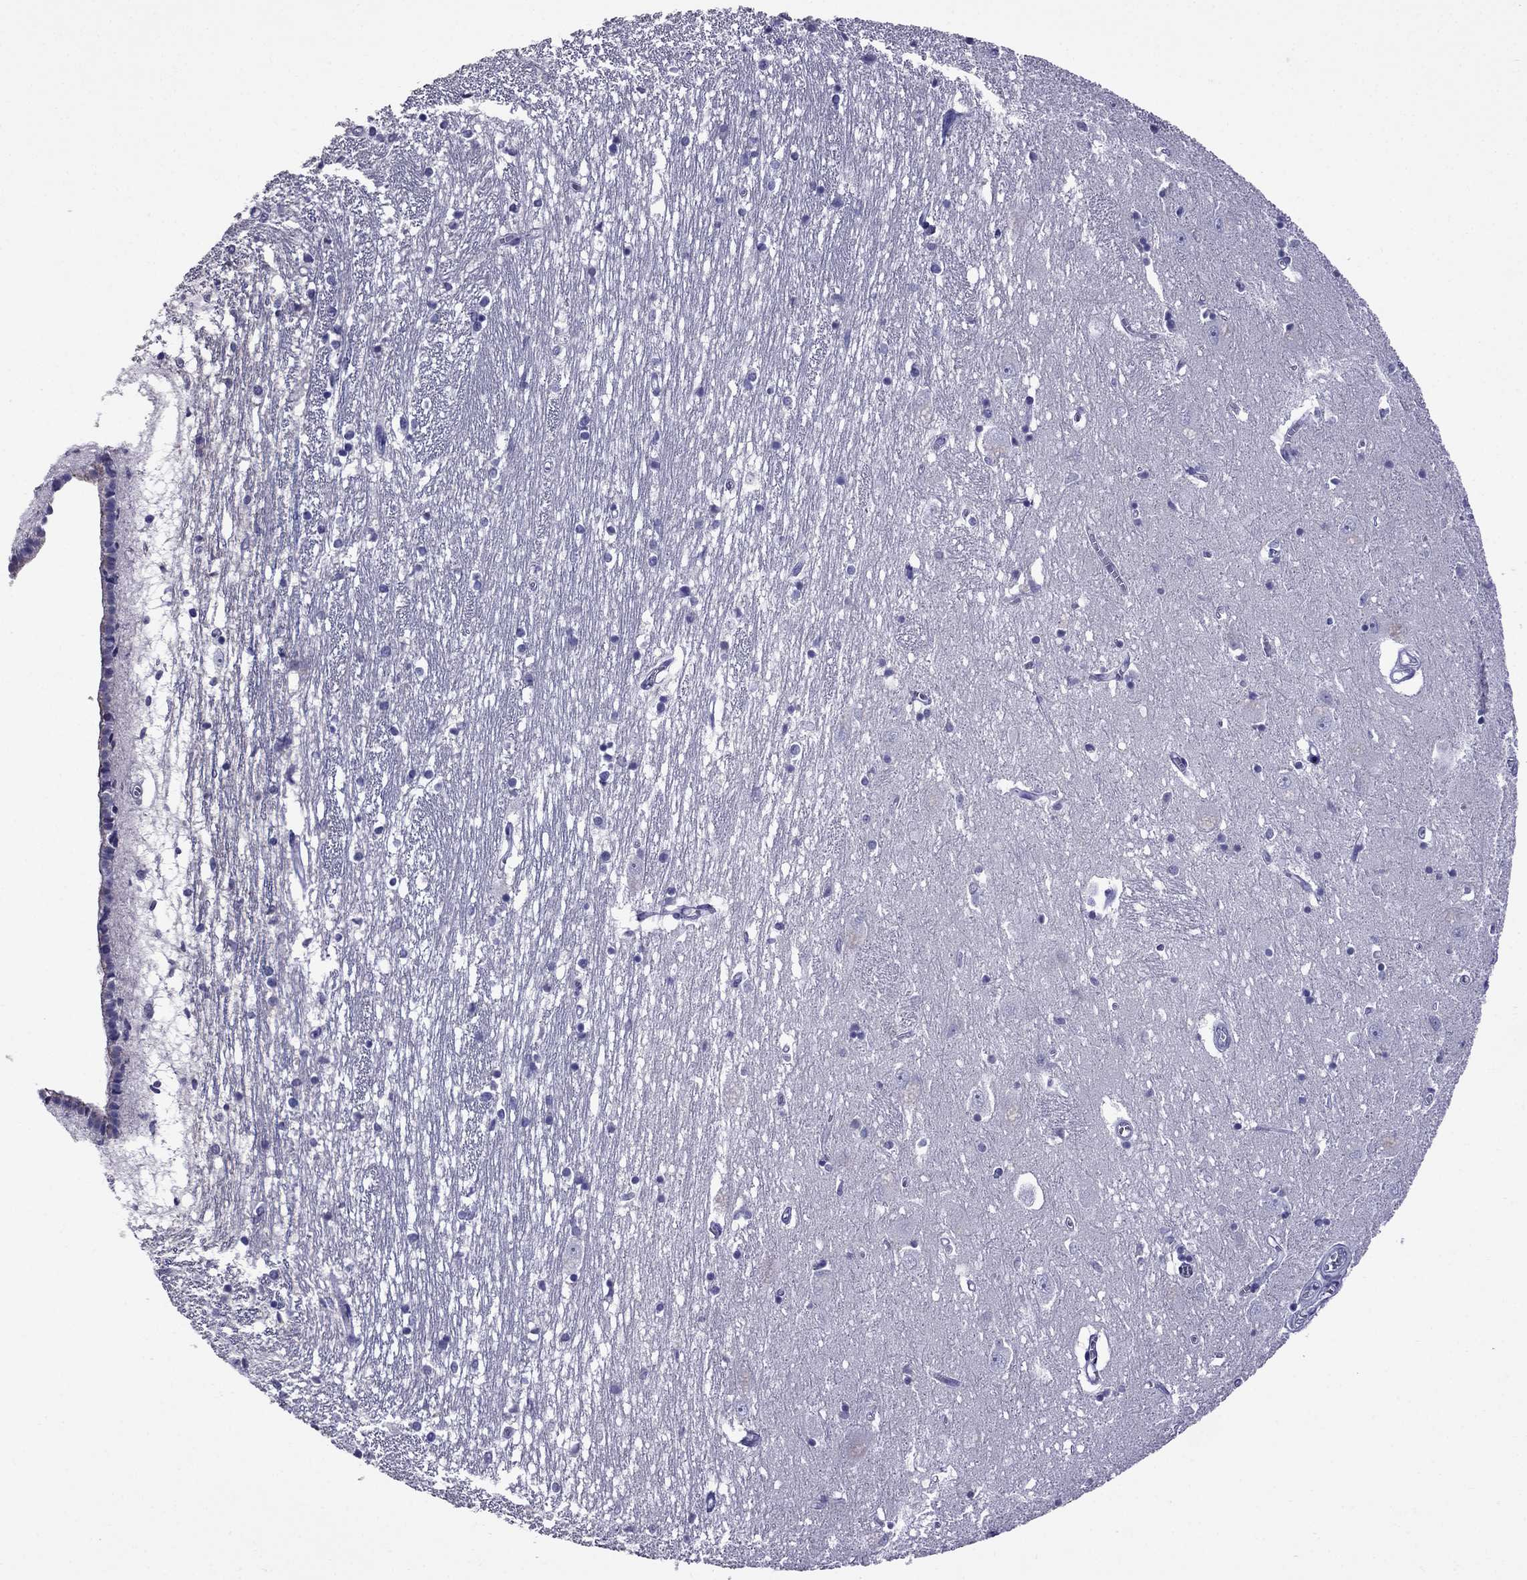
{"staining": {"intensity": "negative", "quantity": "none", "location": "none"}, "tissue": "caudate", "cell_type": "Glial cells", "image_type": "normal", "snomed": [{"axis": "morphology", "description": "Normal tissue, NOS"}, {"axis": "topography", "description": "Lateral ventricle wall"}], "caption": "Immunohistochemistry (IHC) of normal human caudate reveals no staining in glial cells. The staining was performed using DAB to visualize the protein expression in brown, while the nuclei were stained in blue with hematoxylin (Magnification: 20x).", "gene": "OXCT2", "patient": {"sex": "female", "age": 71}}